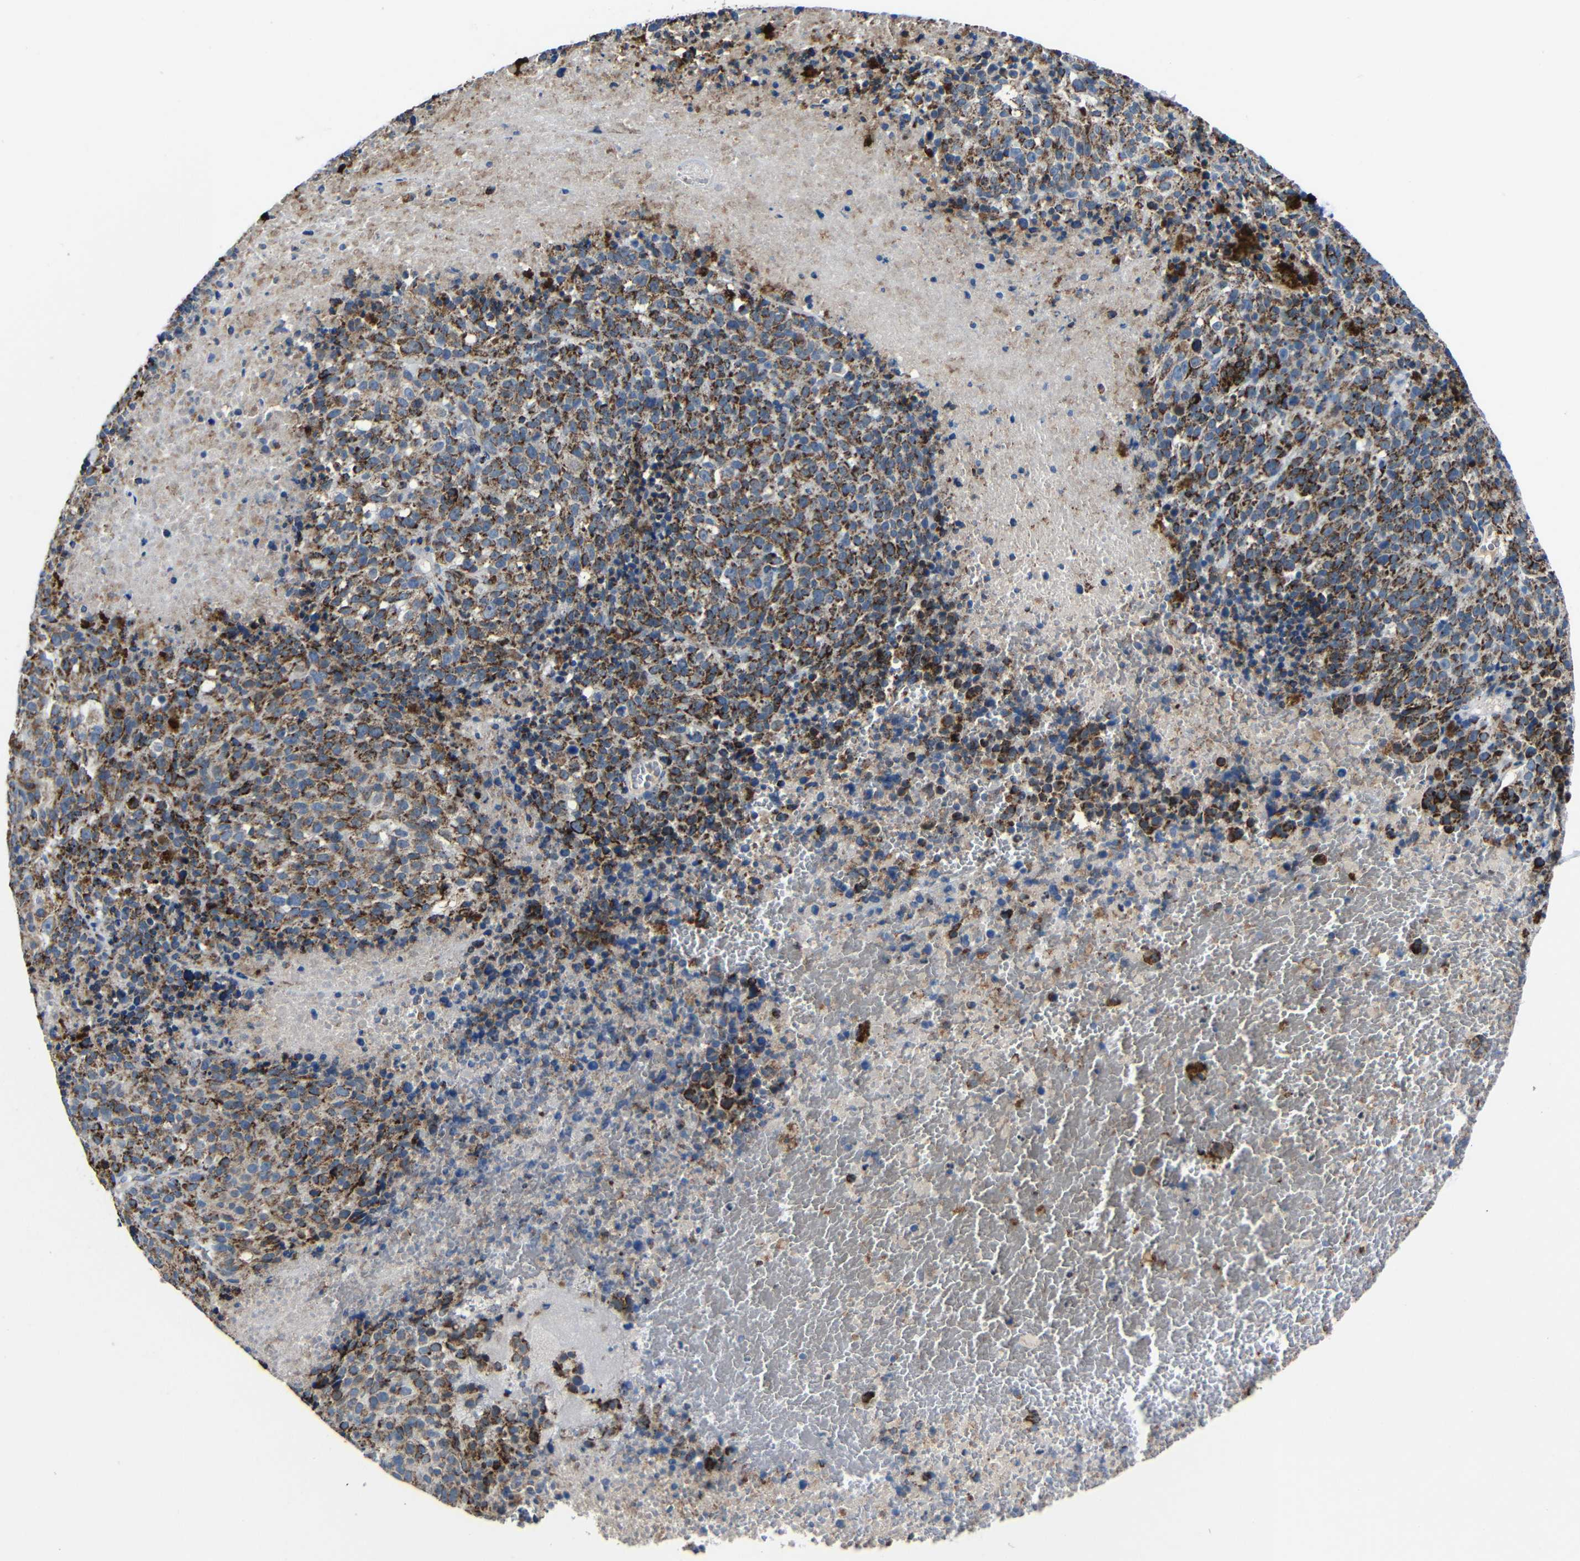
{"staining": {"intensity": "moderate", "quantity": ">75%", "location": "cytoplasmic/membranous"}, "tissue": "melanoma", "cell_type": "Tumor cells", "image_type": "cancer", "snomed": [{"axis": "morphology", "description": "Malignant melanoma, Metastatic site"}, {"axis": "topography", "description": "Cerebral cortex"}], "caption": "Melanoma stained with DAB IHC displays medium levels of moderate cytoplasmic/membranous expression in about >75% of tumor cells.", "gene": "CA5B", "patient": {"sex": "female", "age": 52}}